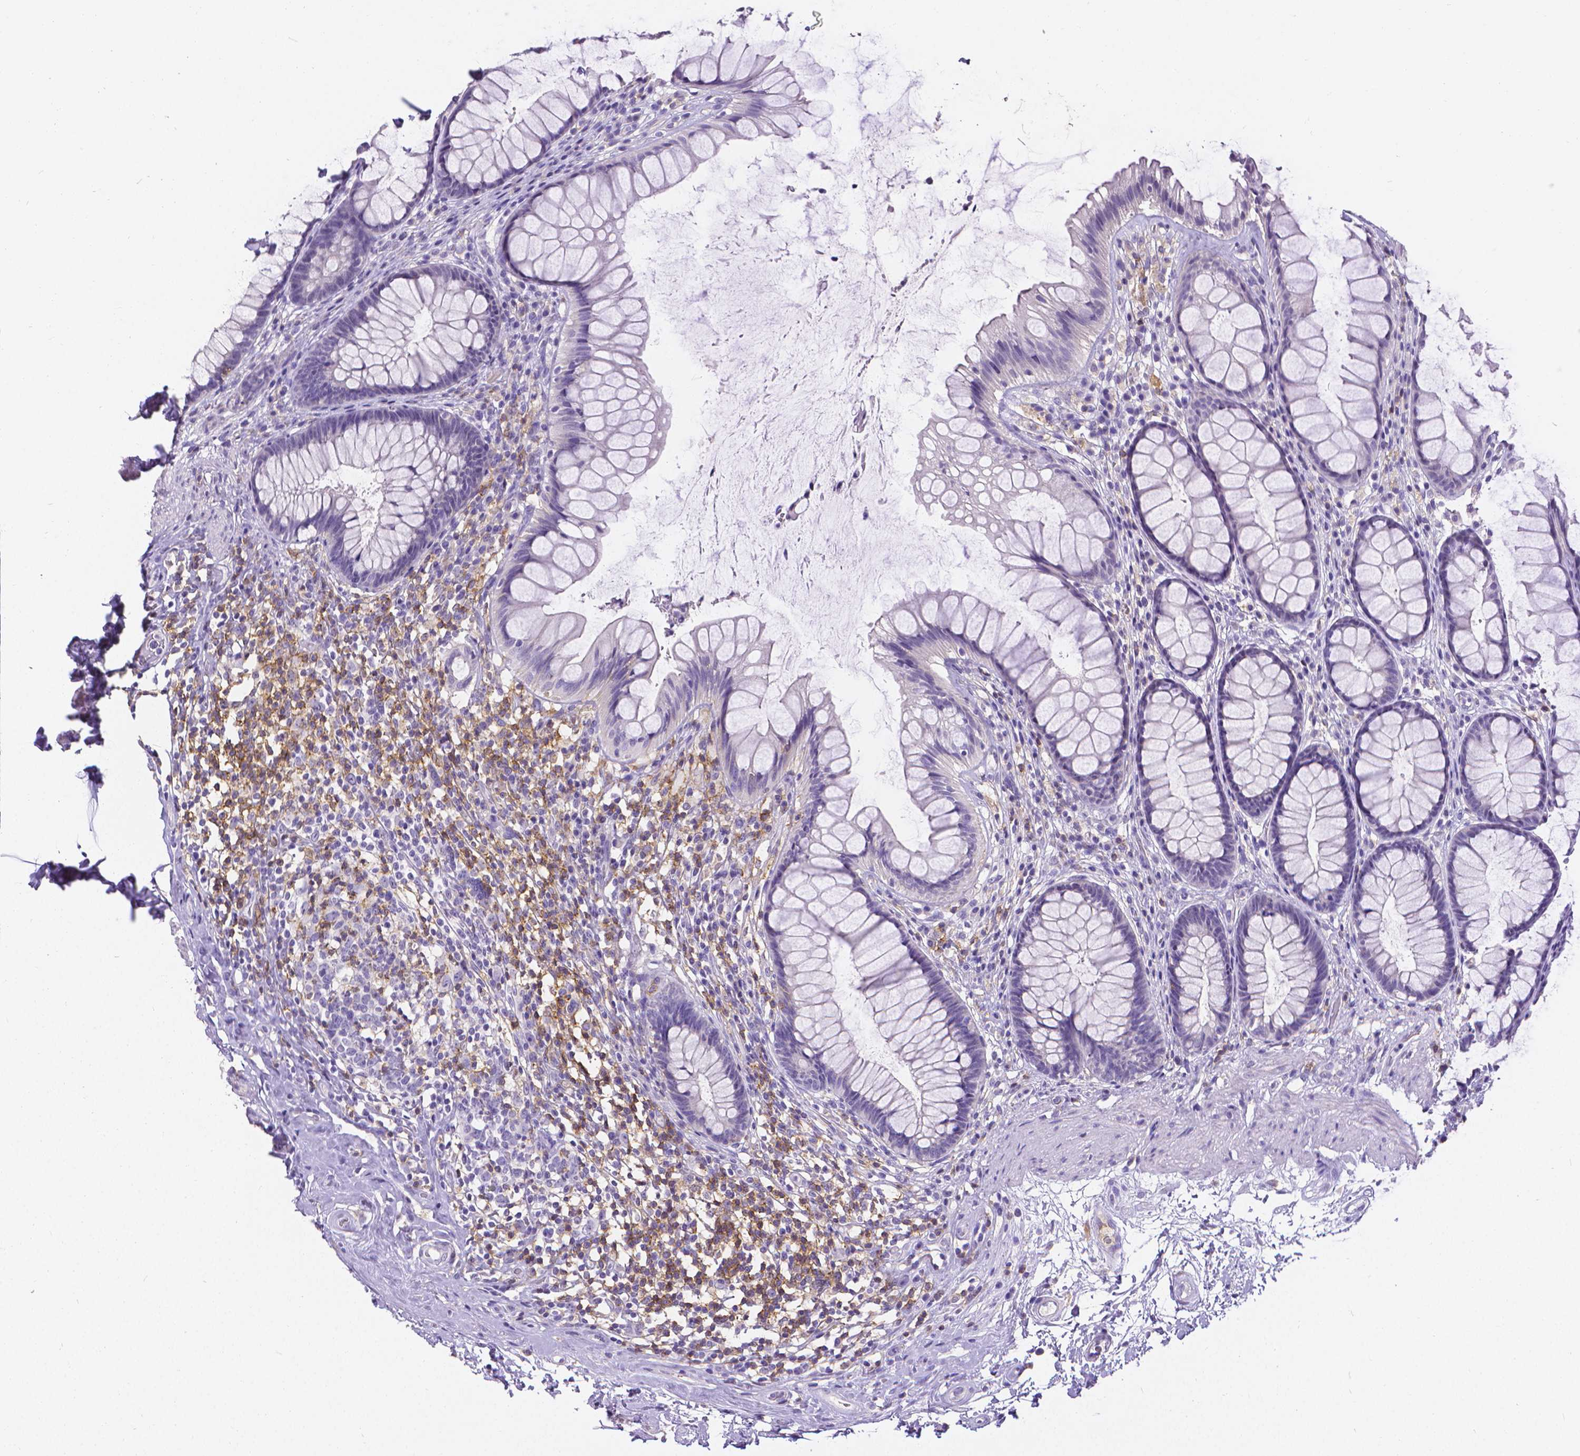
{"staining": {"intensity": "negative", "quantity": "none", "location": "none"}, "tissue": "rectum", "cell_type": "Glandular cells", "image_type": "normal", "snomed": [{"axis": "morphology", "description": "Normal tissue, NOS"}, {"axis": "topography", "description": "Rectum"}], "caption": "A photomicrograph of human rectum is negative for staining in glandular cells. The staining was performed using DAB to visualize the protein expression in brown, while the nuclei were stained in blue with hematoxylin (Magnification: 20x).", "gene": "CD4", "patient": {"sex": "male", "age": 72}}